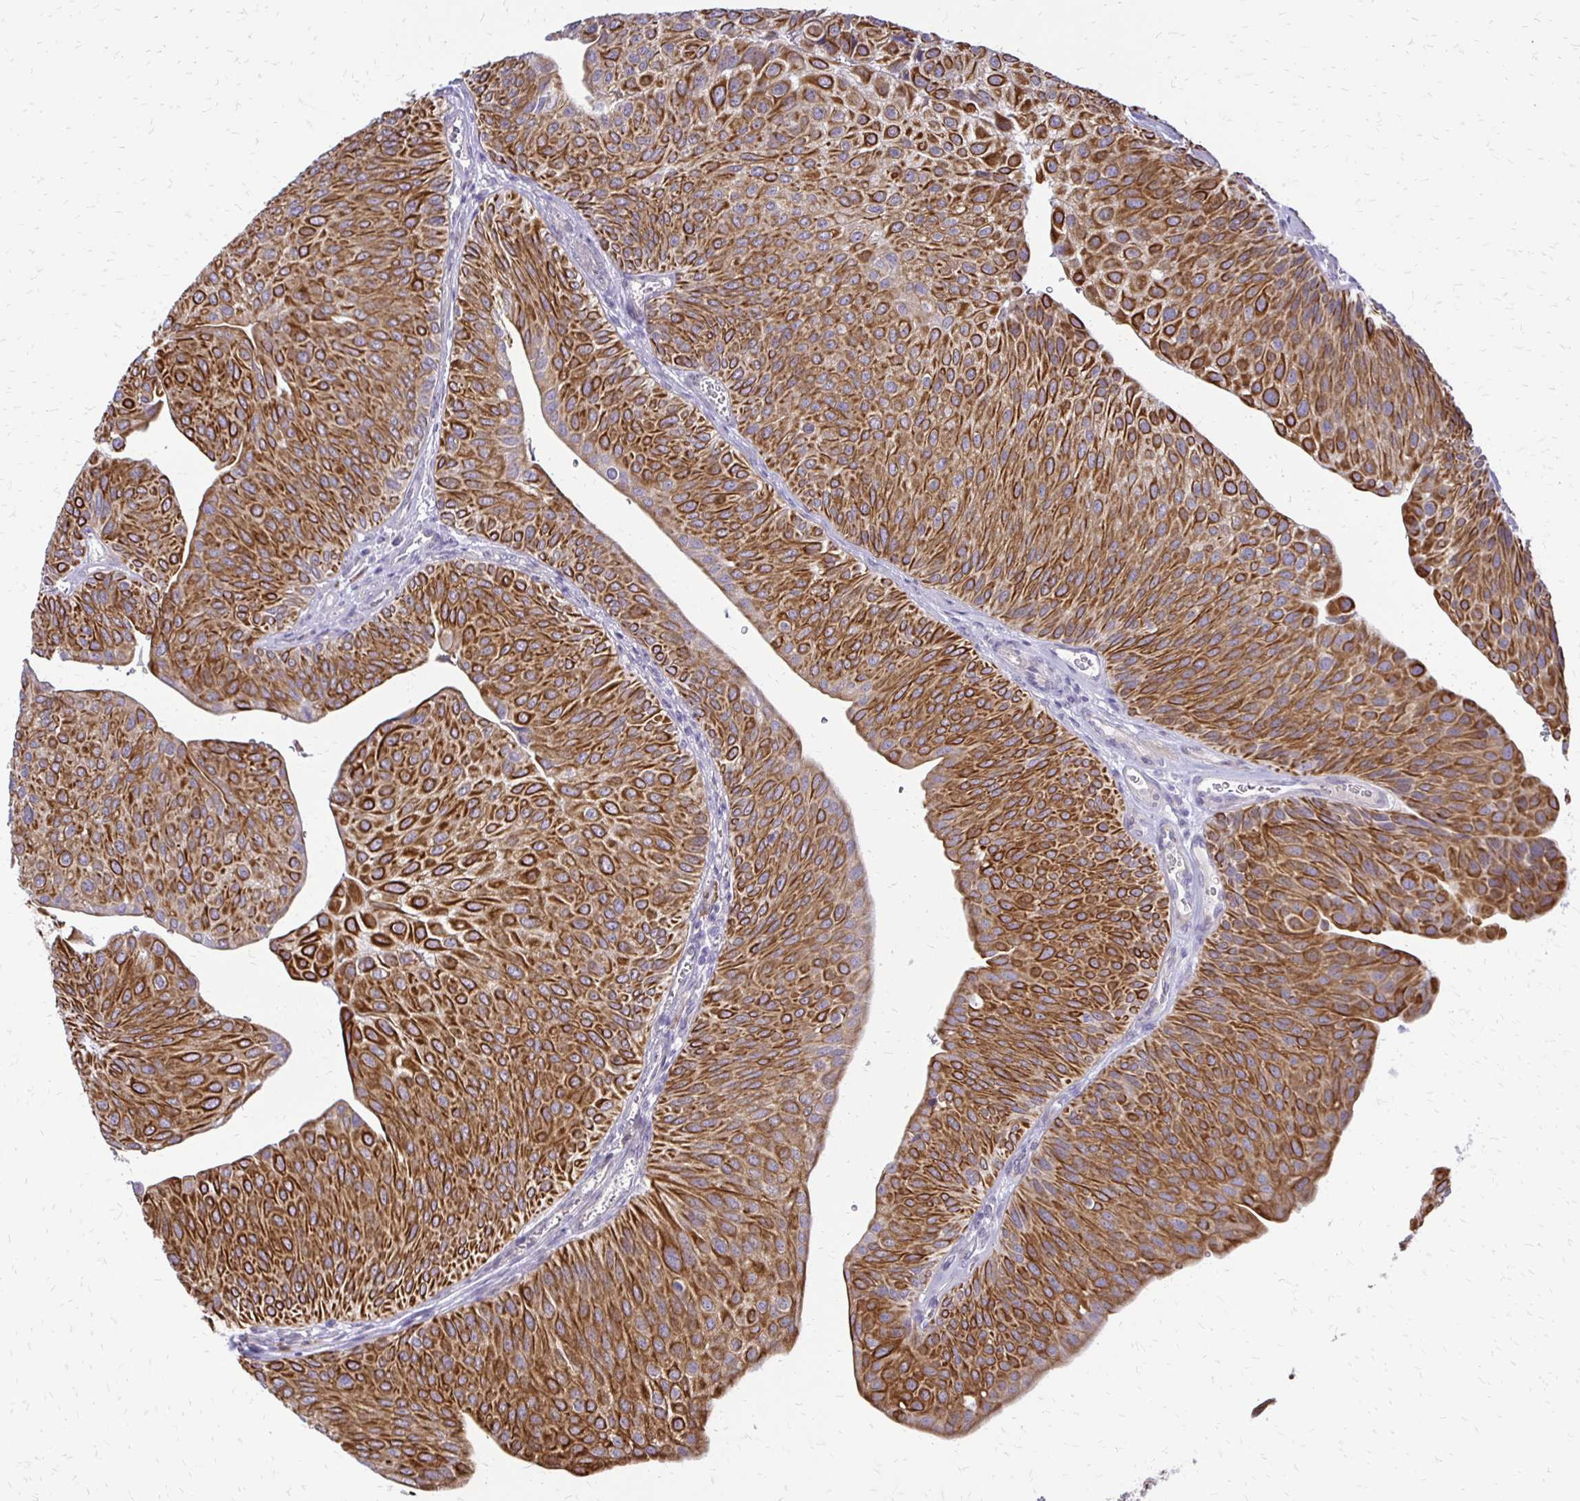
{"staining": {"intensity": "strong", "quantity": ">75%", "location": "cytoplasmic/membranous"}, "tissue": "urothelial cancer", "cell_type": "Tumor cells", "image_type": "cancer", "snomed": [{"axis": "morphology", "description": "Urothelial carcinoma, NOS"}, {"axis": "topography", "description": "Urinary bladder"}], "caption": "Protein expression analysis of urothelial cancer exhibits strong cytoplasmic/membranous expression in about >75% of tumor cells. (Stains: DAB in brown, nuclei in blue, Microscopy: brightfield microscopy at high magnification).", "gene": "EPYC", "patient": {"sex": "male", "age": 67}}